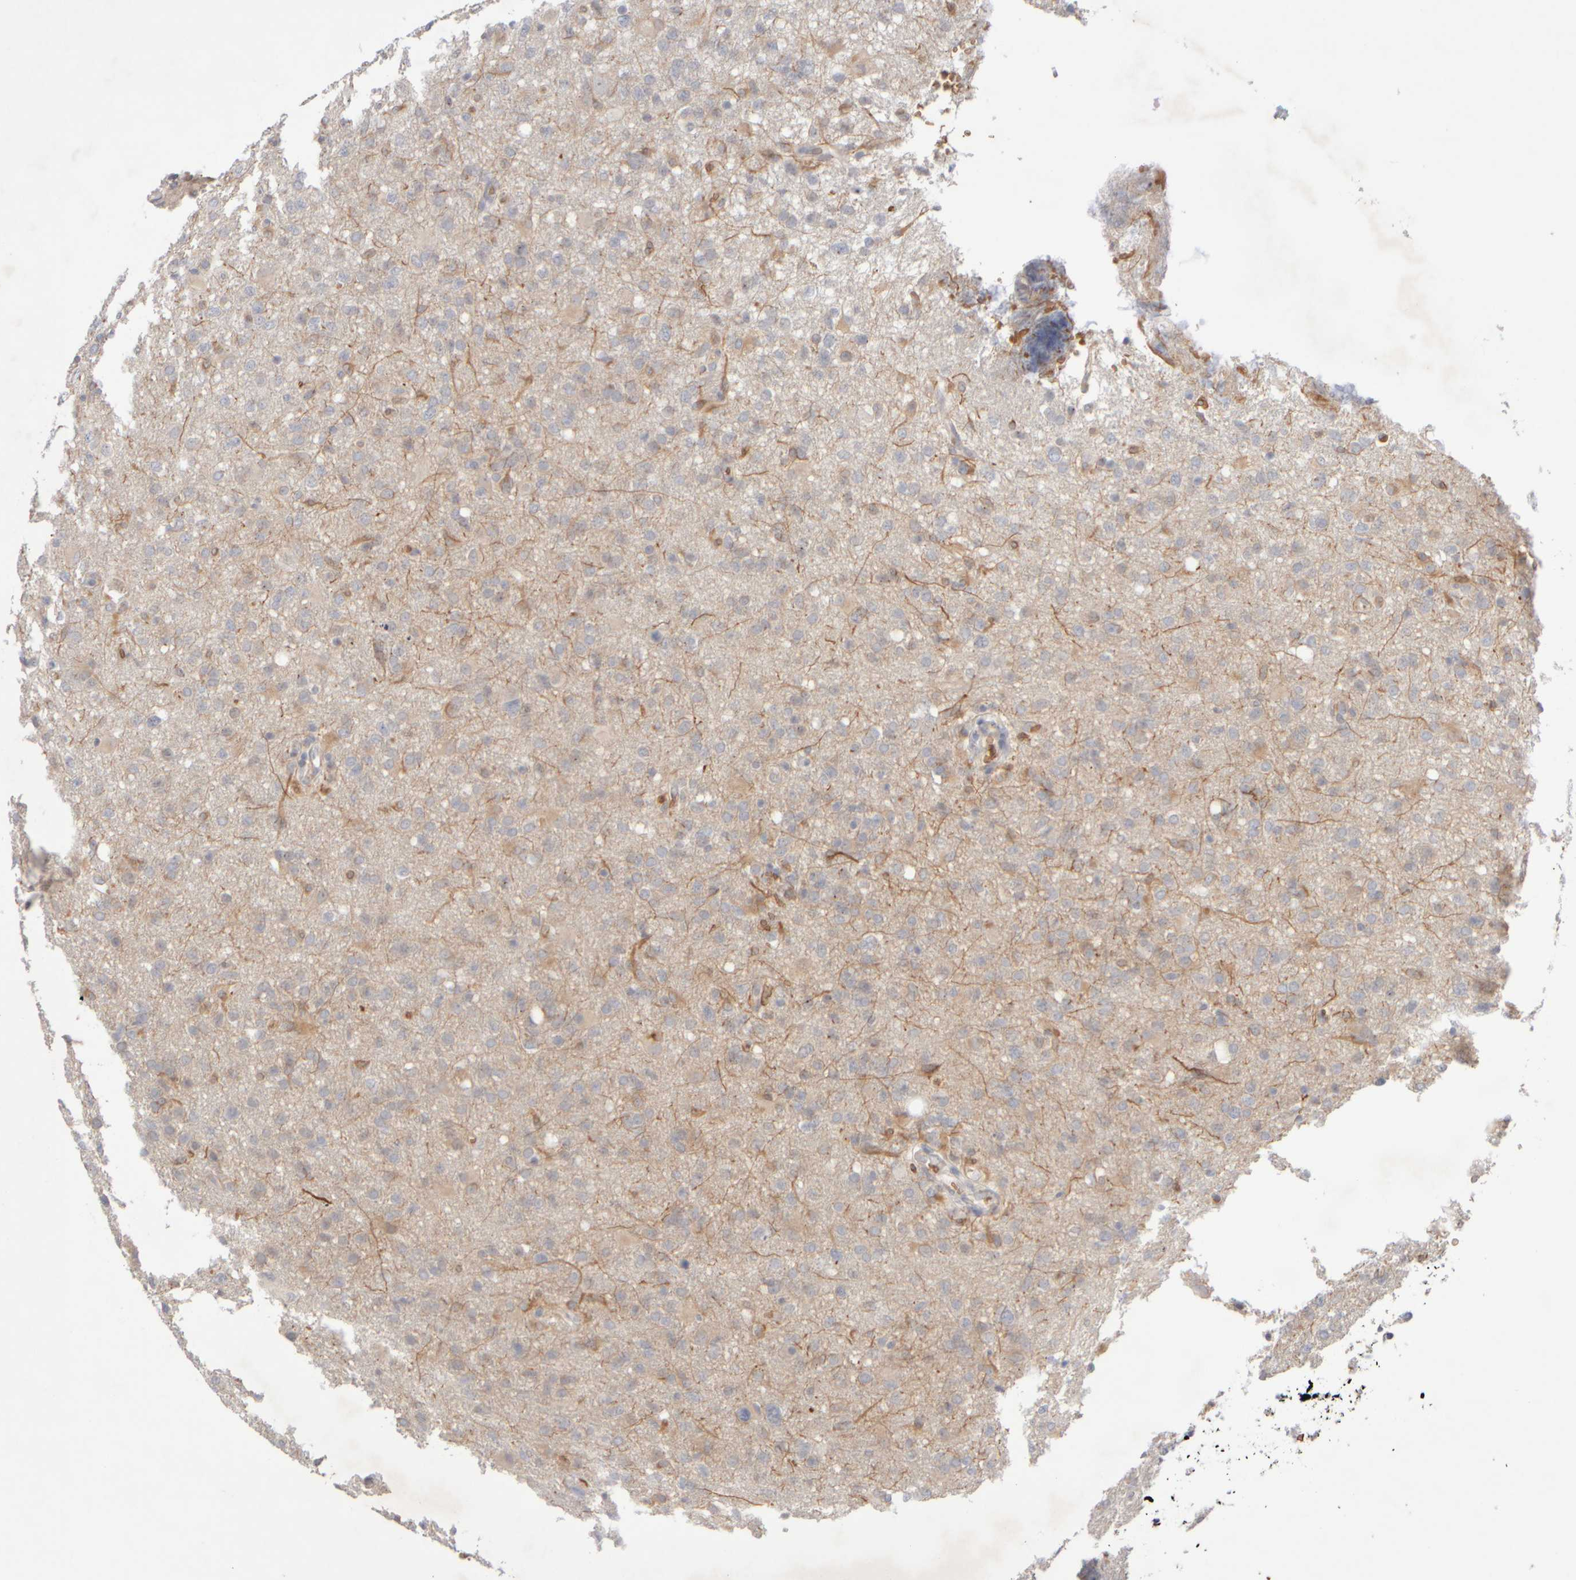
{"staining": {"intensity": "weak", "quantity": "<25%", "location": "cytoplasmic/membranous"}, "tissue": "glioma", "cell_type": "Tumor cells", "image_type": "cancer", "snomed": [{"axis": "morphology", "description": "Glioma, malignant, High grade"}, {"axis": "topography", "description": "Brain"}], "caption": "Malignant glioma (high-grade) was stained to show a protein in brown. There is no significant expression in tumor cells.", "gene": "MST1", "patient": {"sex": "female", "age": 57}}